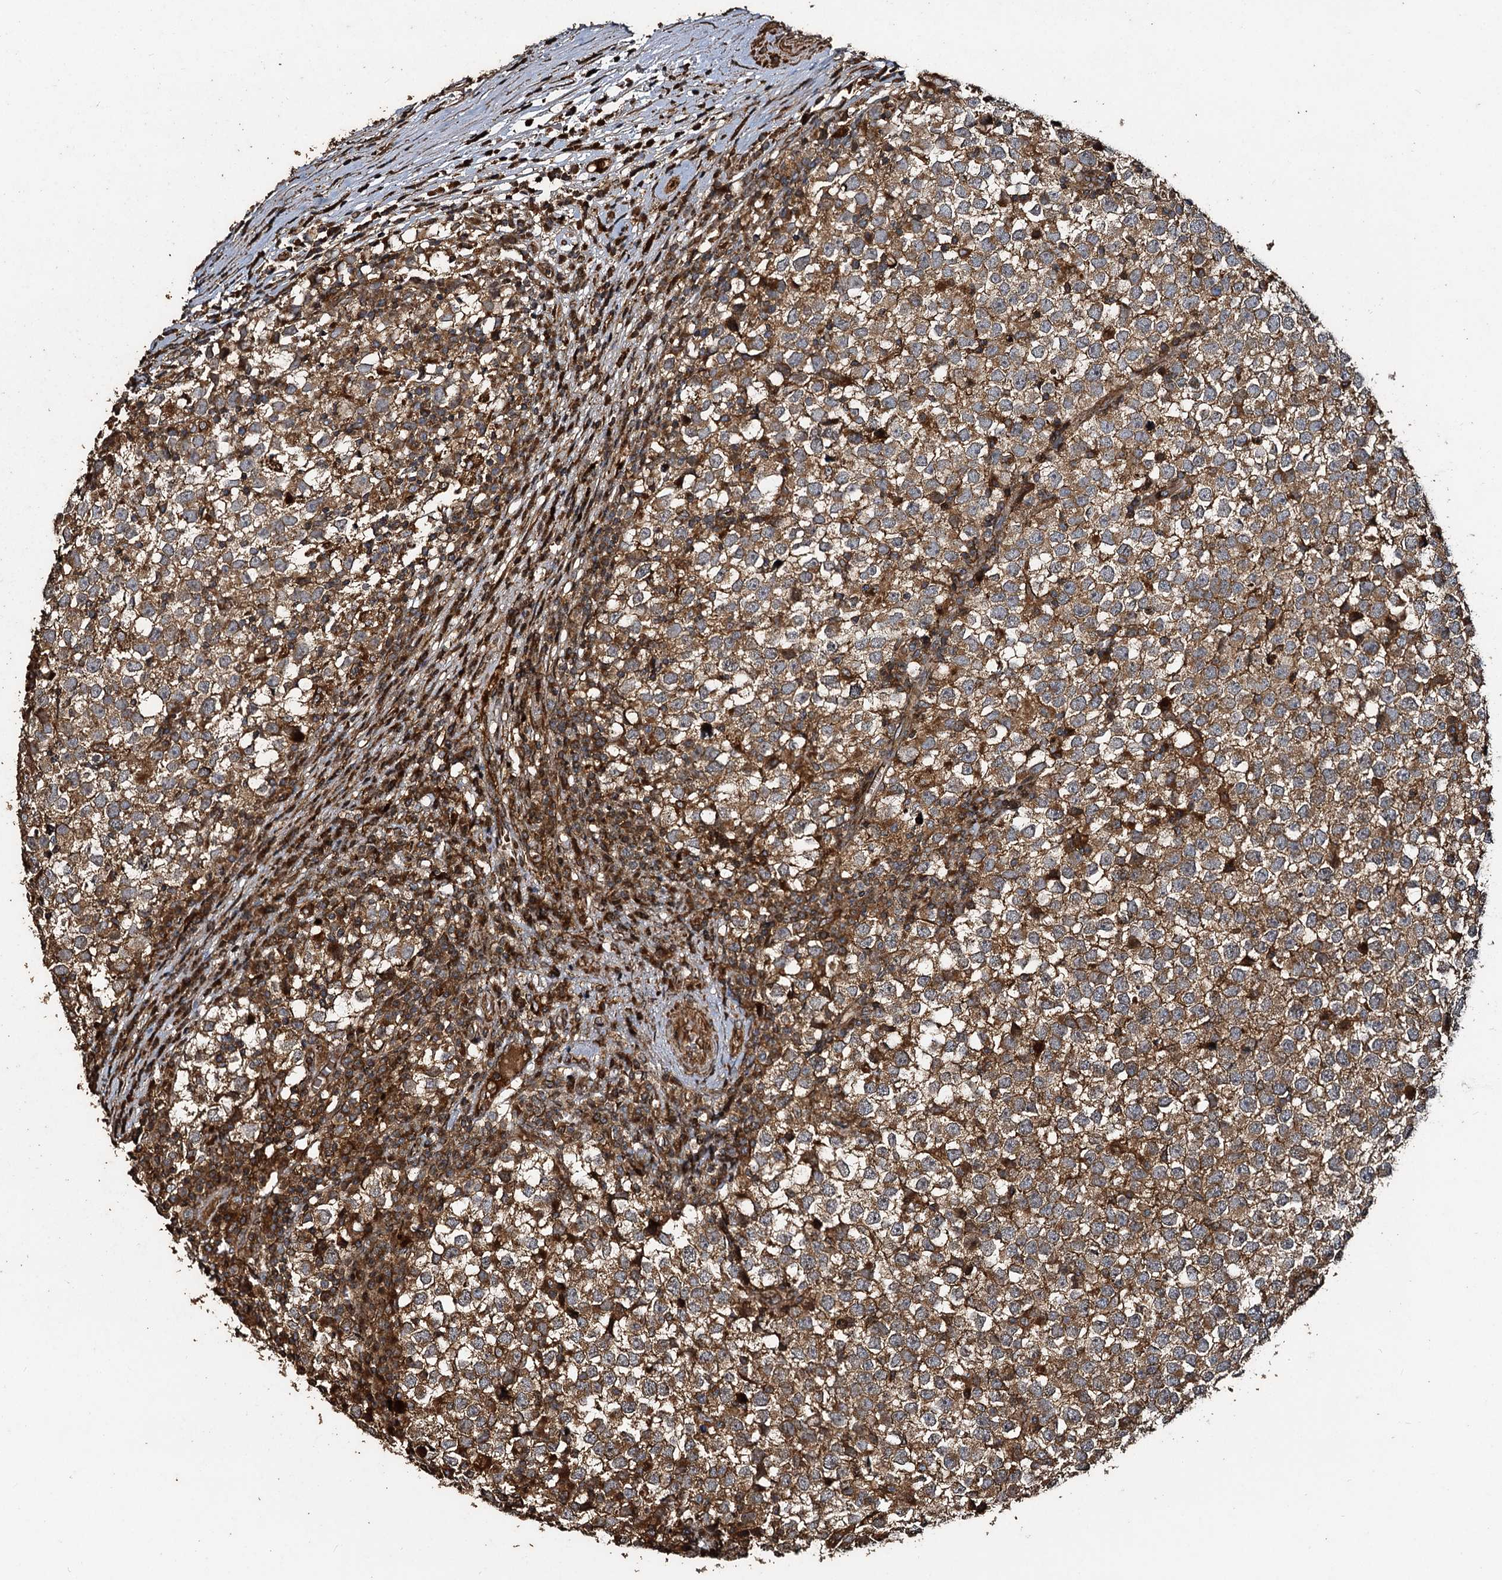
{"staining": {"intensity": "moderate", "quantity": ">75%", "location": "cytoplasmic/membranous"}, "tissue": "testis cancer", "cell_type": "Tumor cells", "image_type": "cancer", "snomed": [{"axis": "morphology", "description": "Seminoma, NOS"}, {"axis": "topography", "description": "Testis"}], "caption": "This photomicrograph displays seminoma (testis) stained with immunohistochemistry (IHC) to label a protein in brown. The cytoplasmic/membranous of tumor cells show moderate positivity for the protein. Nuclei are counter-stained blue.", "gene": "NOTCH2NLA", "patient": {"sex": "male", "age": 65}}